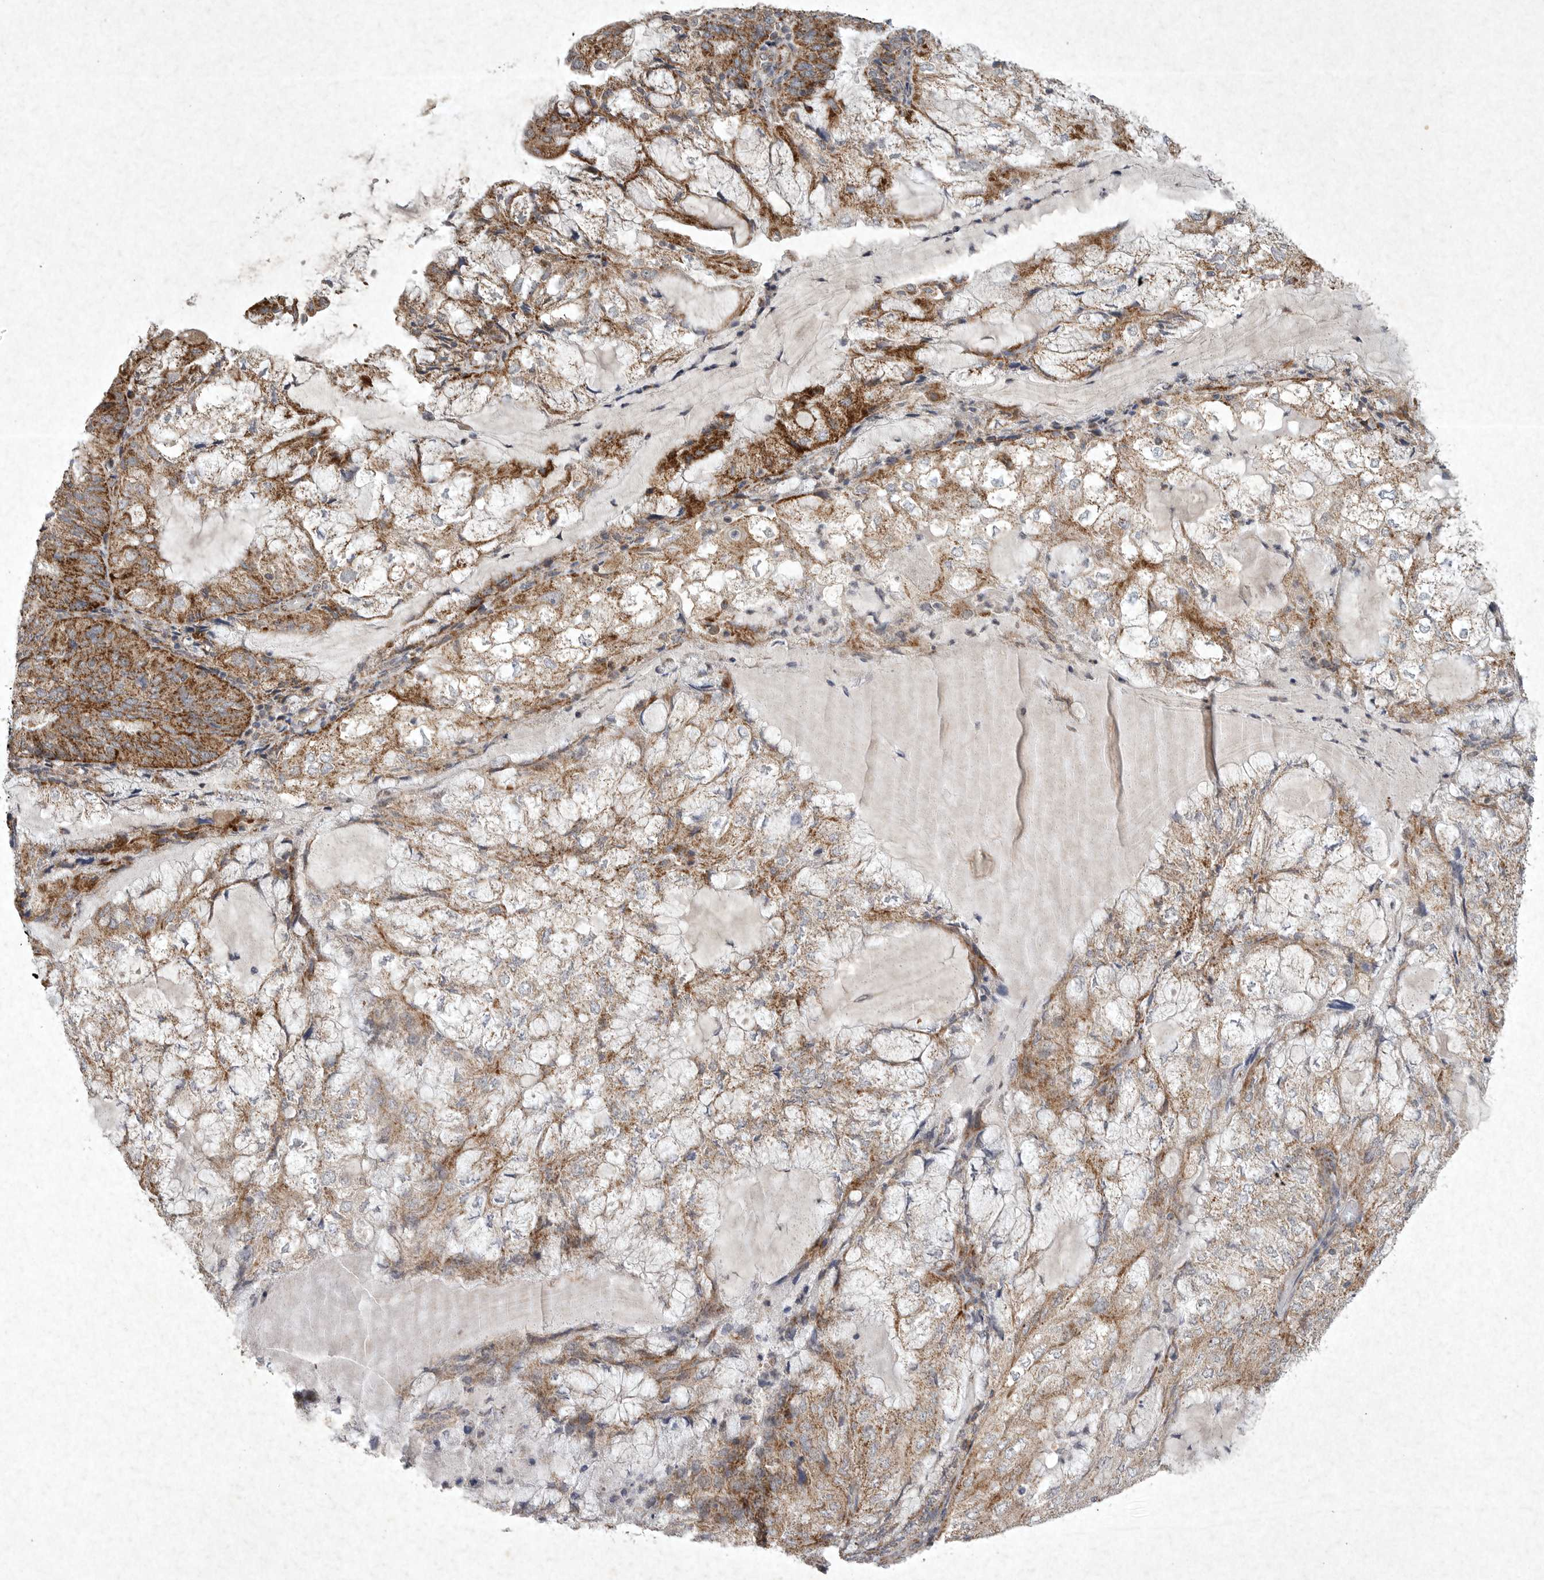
{"staining": {"intensity": "strong", "quantity": ">75%", "location": "cytoplasmic/membranous"}, "tissue": "endometrial cancer", "cell_type": "Tumor cells", "image_type": "cancer", "snomed": [{"axis": "morphology", "description": "Adenocarcinoma, NOS"}, {"axis": "topography", "description": "Endometrium"}], "caption": "A micrograph showing strong cytoplasmic/membranous positivity in about >75% of tumor cells in endometrial adenocarcinoma, as visualized by brown immunohistochemical staining.", "gene": "DDR1", "patient": {"sex": "female", "age": 81}}